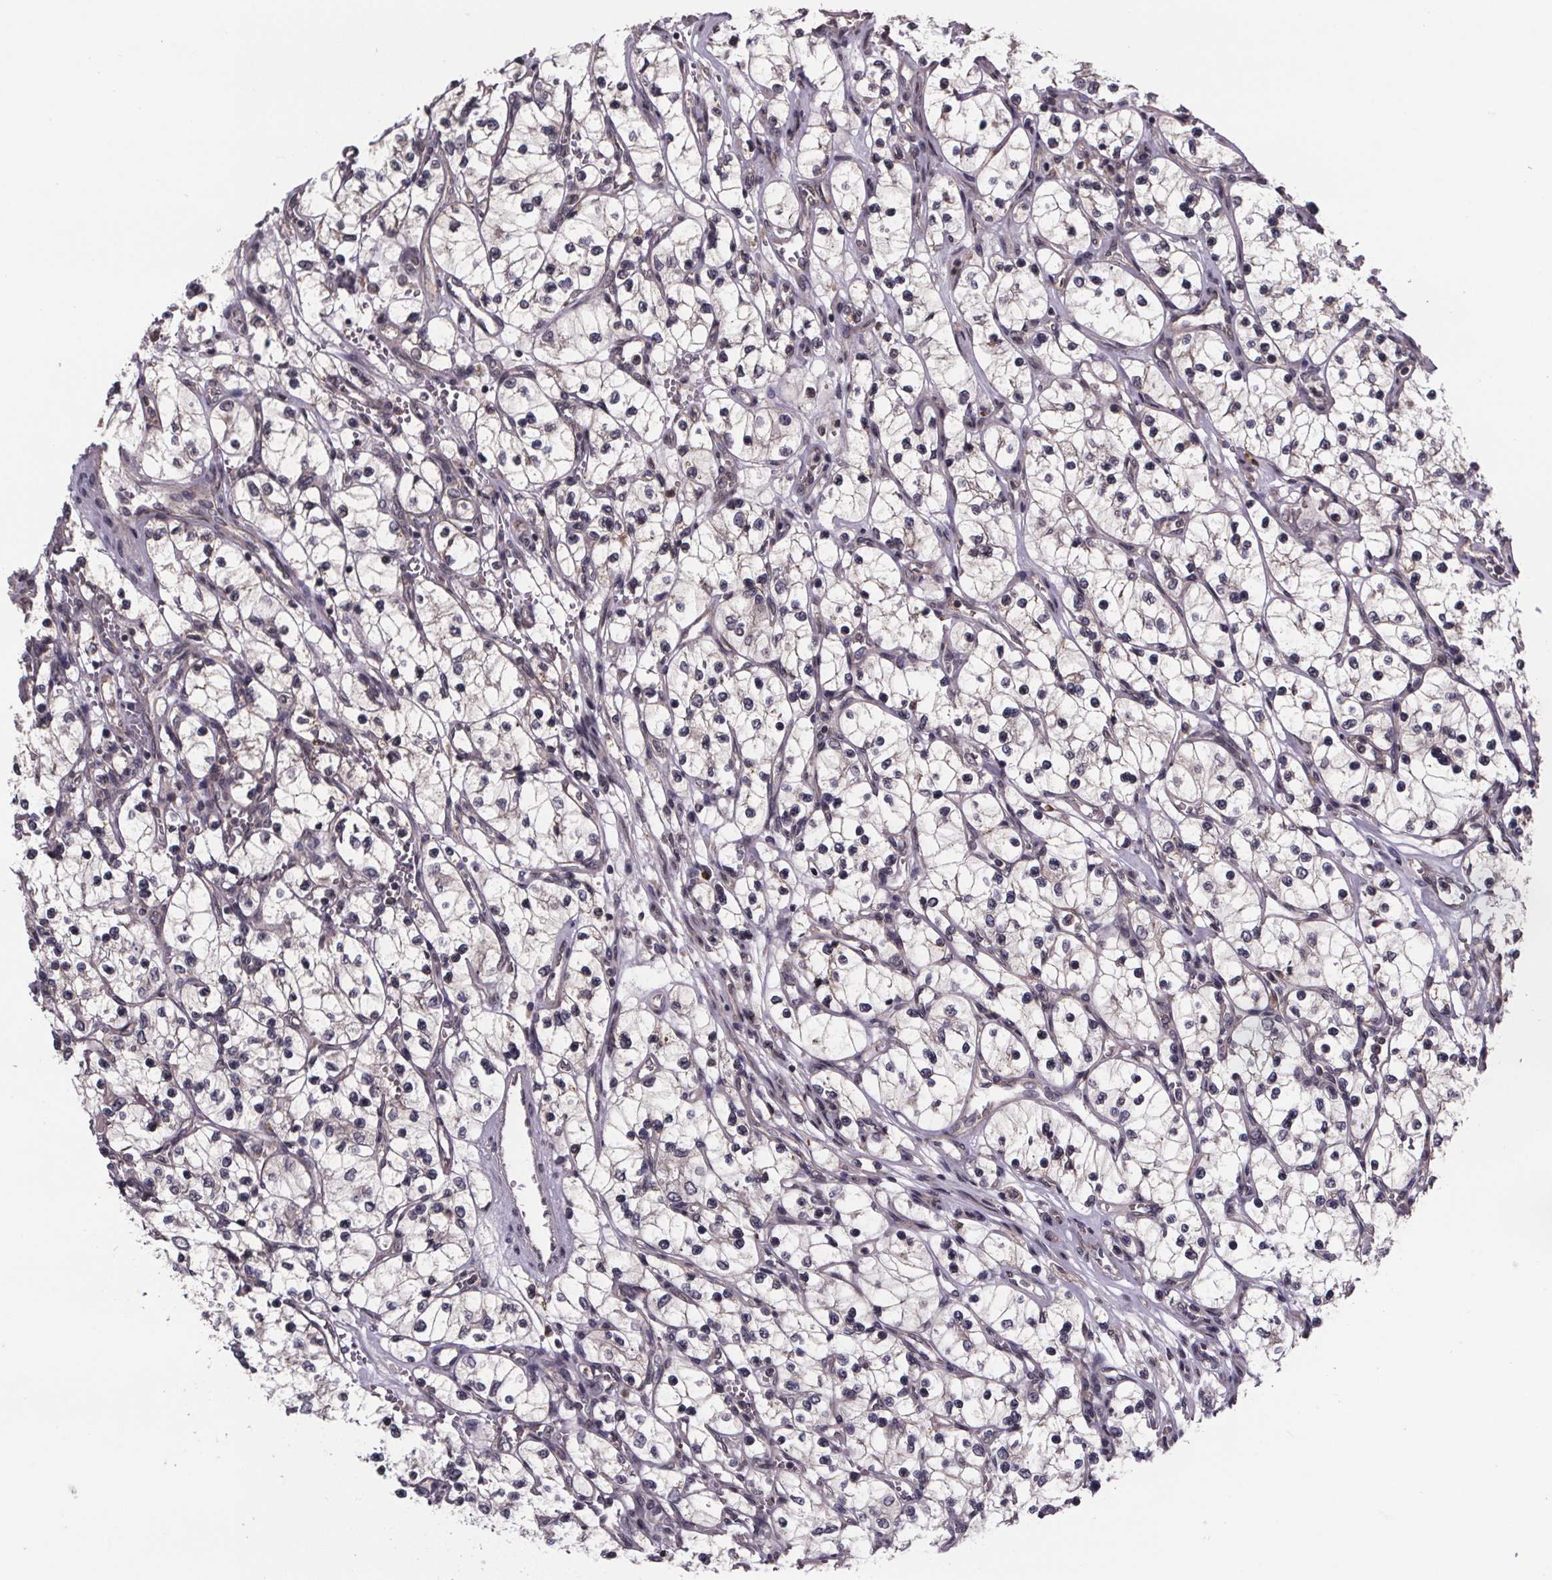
{"staining": {"intensity": "negative", "quantity": "none", "location": "none"}, "tissue": "renal cancer", "cell_type": "Tumor cells", "image_type": "cancer", "snomed": [{"axis": "morphology", "description": "Adenocarcinoma, NOS"}, {"axis": "topography", "description": "Kidney"}], "caption": "Tumor cells are negative for protein expression in human adenocarcinoma (renal). (Brightfield microscopy of DAB immunohistochemistry (IHC) at high magnification).", "gene": "SAT1", "patient": {"sex": "female", "age": 69}}